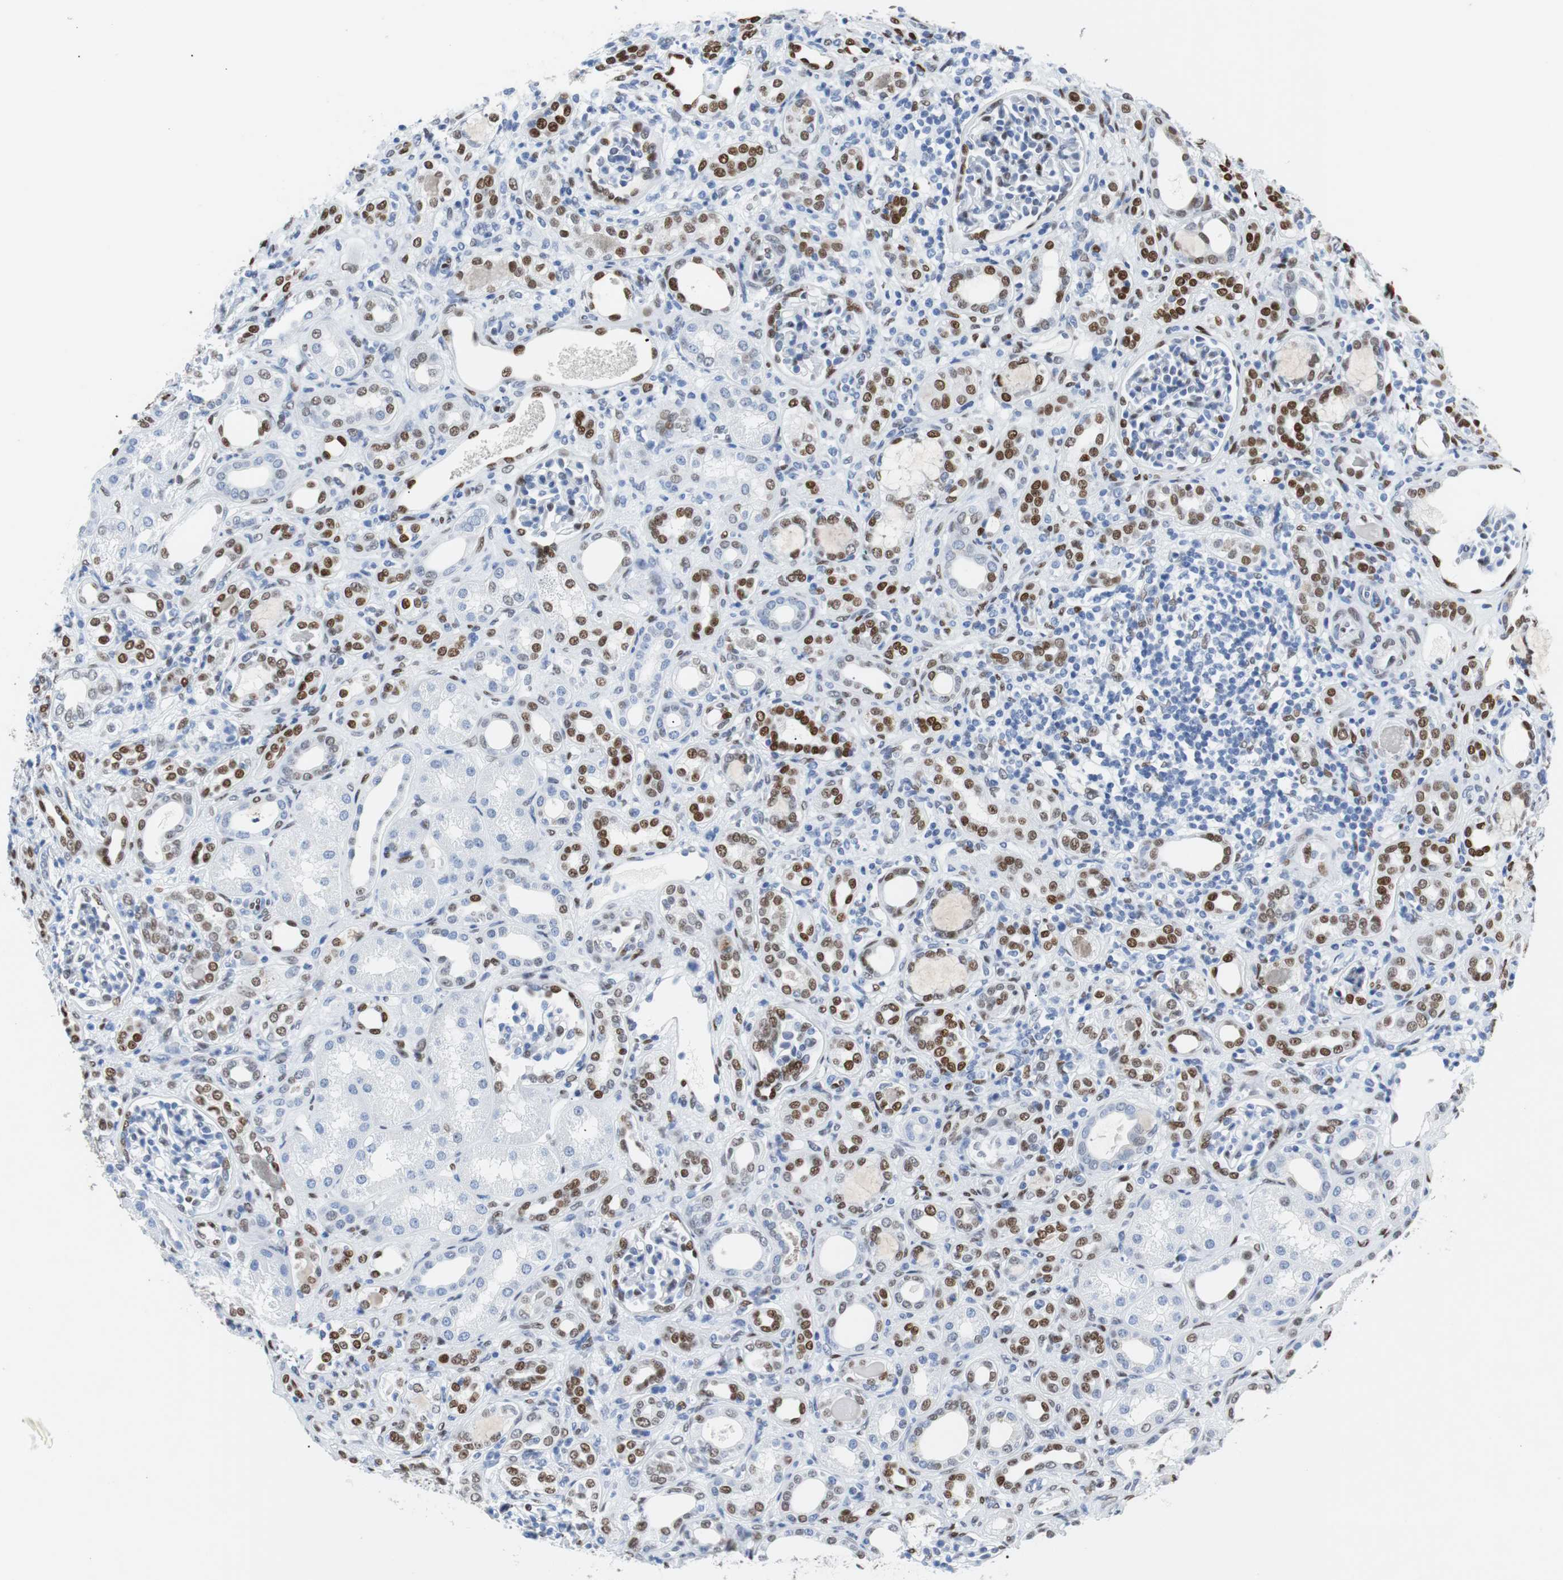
{"staining": {"intensity": "weak", "quantity": "<25%", "location": "nuclear"}, "tissue": "kidney", "cell_type": "Cells in glomeruli", "image_type": "normal", "snomed": [{"axis": "morphology", "description": "Normal tissue, NOS"}, {"axis": "topography", "description": "Kidney"}], "caption": "This is a image of immunohistochemistry staining of normal kidney, which shows no expression in cells in glomeruli.", "gene": "JUN", "patient": {"sex": "male", "age": 7}}